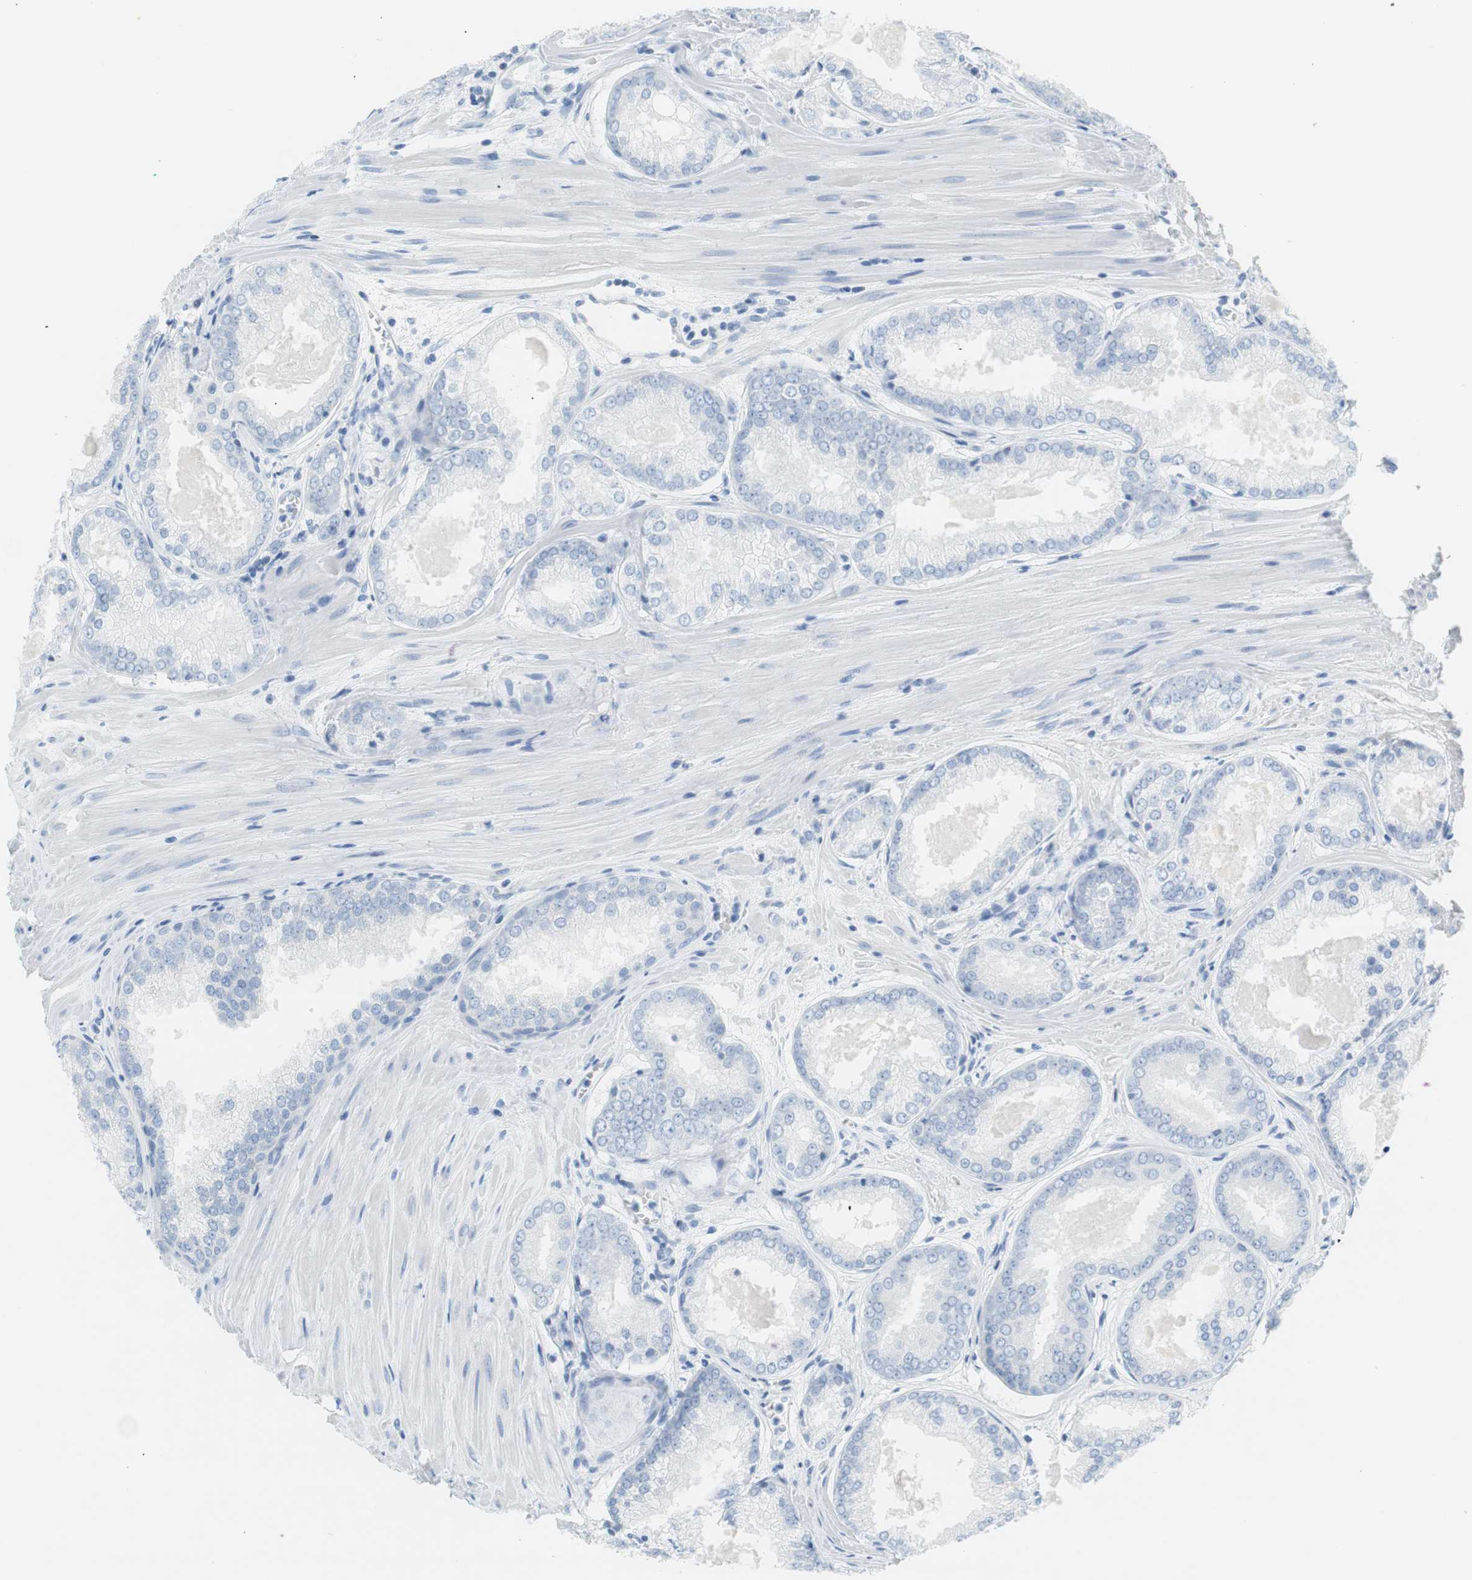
{"staining": {"intensity": "negative", "quantity": "none", "location": "none"}, "tissue": "prostate cancer", "cell_type": "Tumor cells", "image_type": "cancer", "snomed": [{"axis": "morphology", "description": "Adenocarcinoma, Low grade"}, {"axis": "topography", "description": "Prostate"}], "caption": "Tumor cells are negative for brown protein staining in prostate cancer (adenocarcinoma (low-grade)).", "gene": "MYH1", "patient": {"sex": "male", "age": 64}}